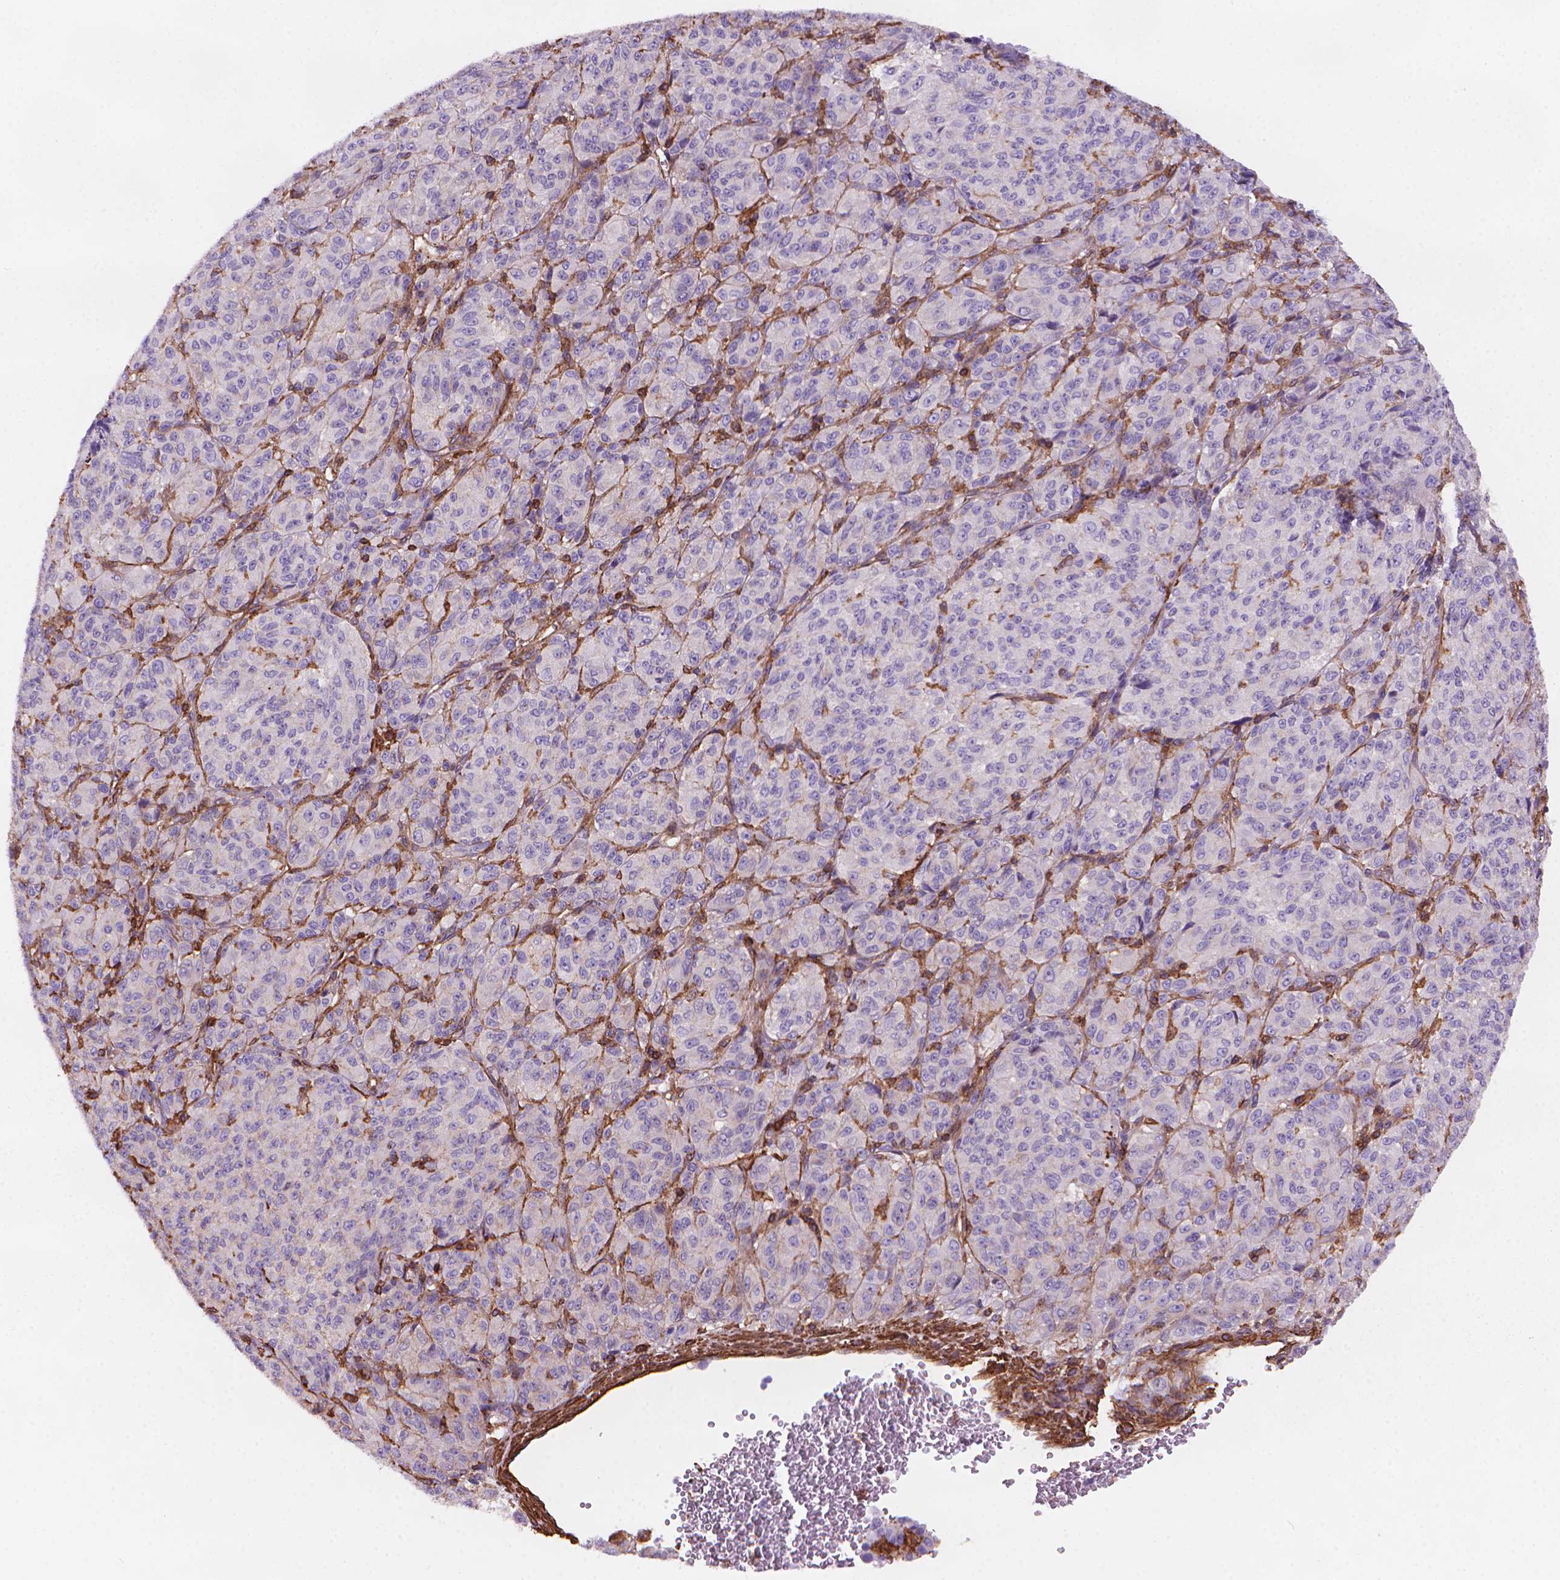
{"staining": {"intensity": "negative", "quantity": "none", "location": "none"}, "tissue": "melanoma", "cell_type": "Tumor cells", "image_type": "cancer", "snomed": [{"axis": "morphology", "description": "Malignant melanoma, Metastatic site"}, {"axis": "topography", "description": "Brain"}], "caption": "This is a histopathology image of IHC staining of melanoma, which shows no positivity in tumor cells.", "gene": "PATJ", "patient": {"sex": "female", "age": 56}}